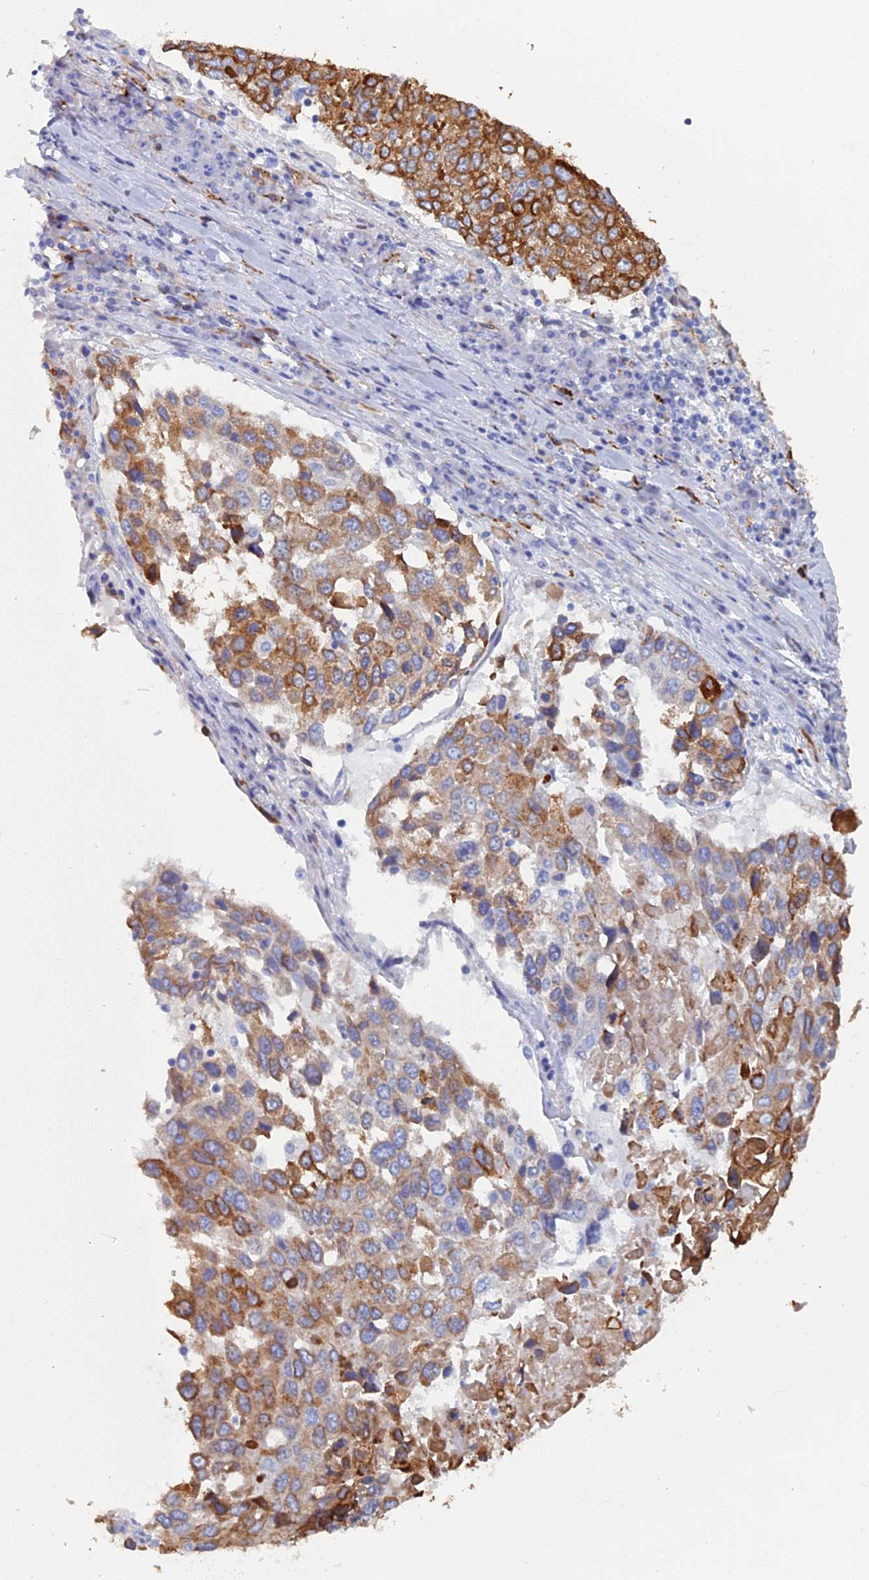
{"staining": {"intensity": "moderate", "quantity": ">75%", "location": "cytoplasmic/membranous"}, "tissue": "lung cancer", "cell_type": "Tumor cells", "image_type": "cancer", "snomed": [{"axis": "morphology", "description": "Squamous cell carcinoma, NOS"}, {"axis": "topography", "description": "Lung"}], "caption": "Immunohistochemical staining of human lung cancer reveals medium levels of moderate cytoplasmic/membranous protein staining in about >75% of tumor cells. (Stains: DAB in brown, nuclei in blue, Microscopy: brightfield microscopy at high magnification).", "gene": "COG7", "patient": {"sex": "male", "age": 65}}